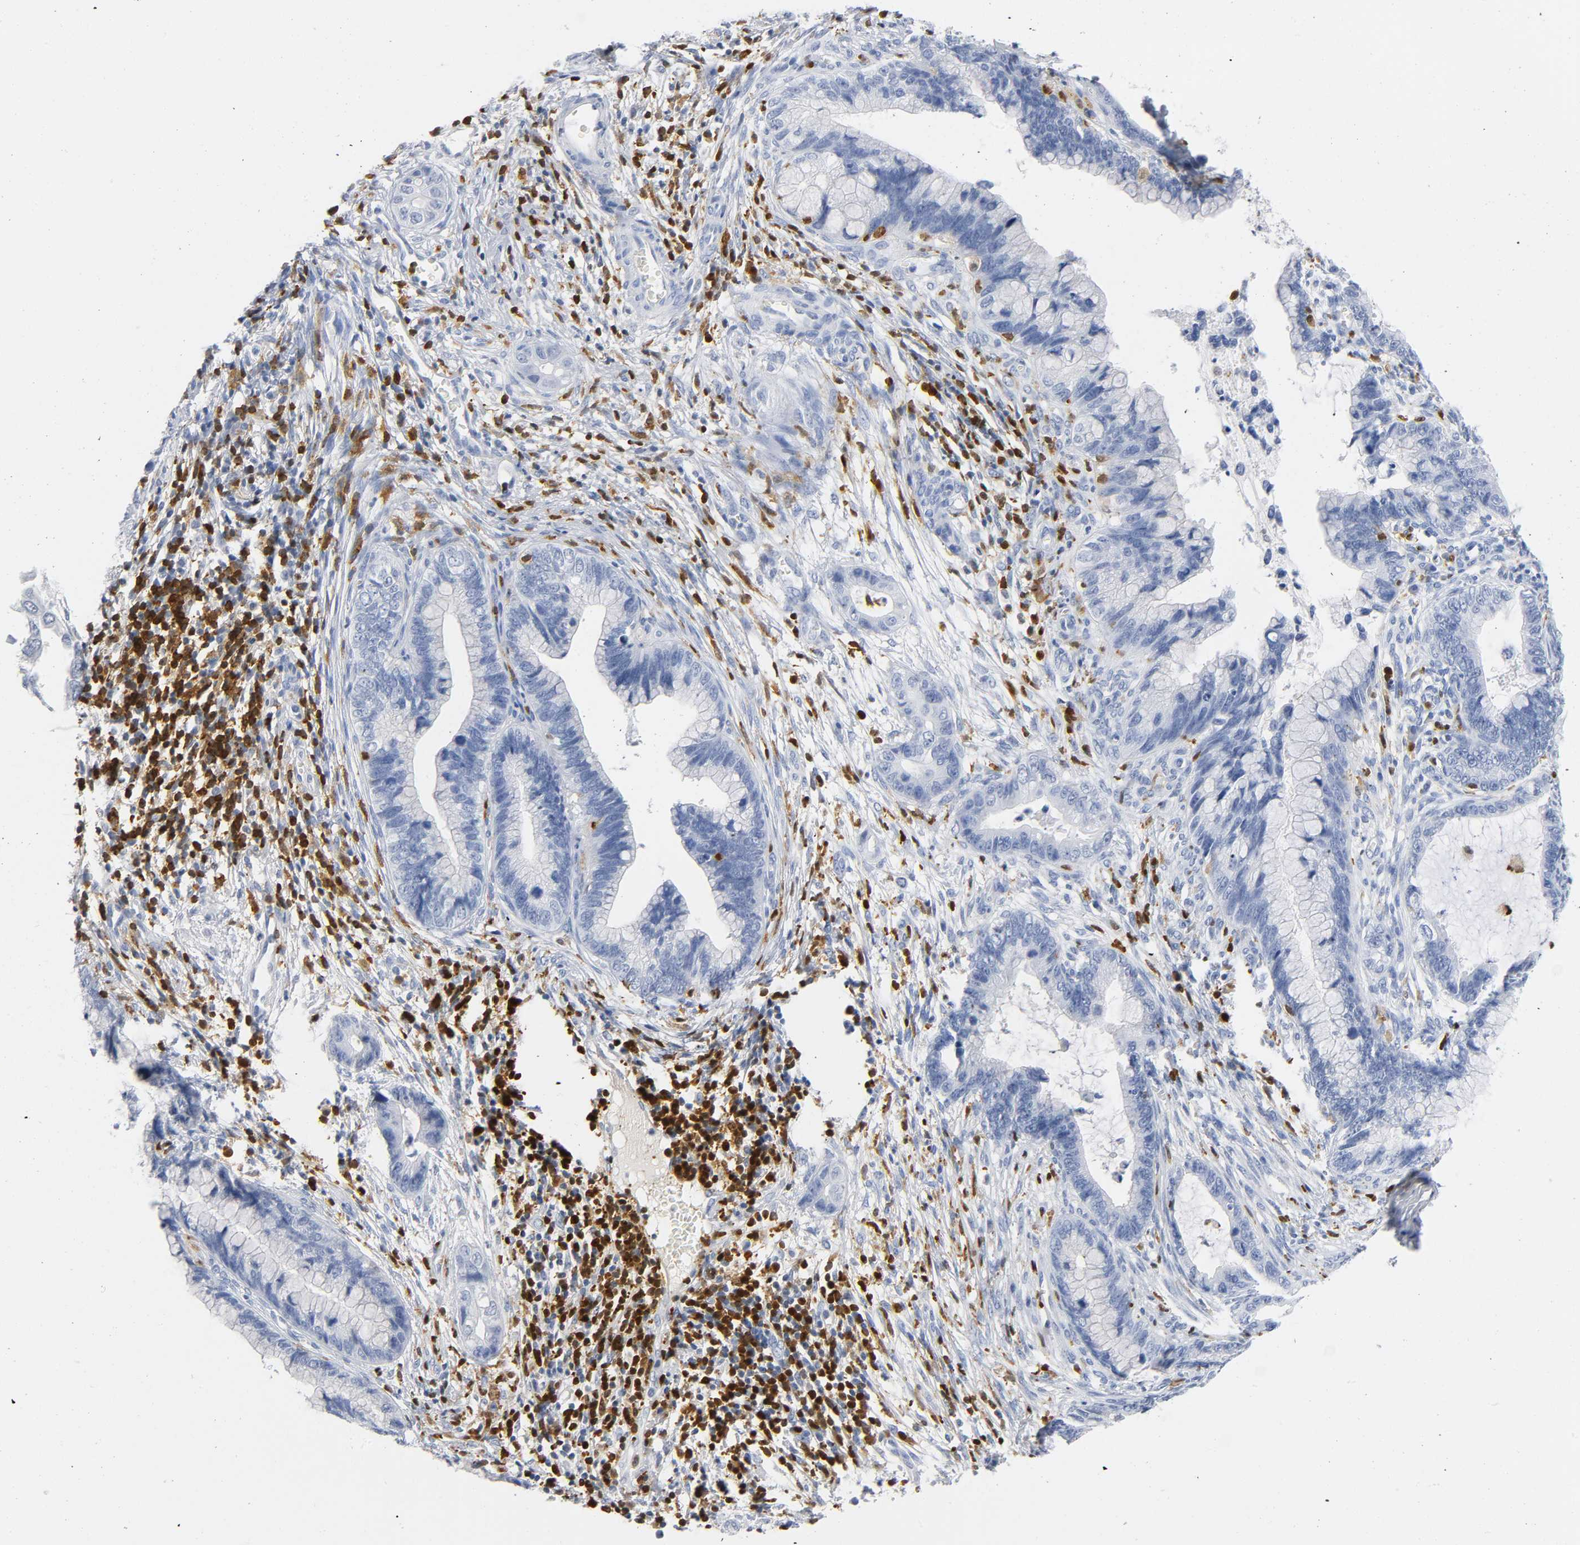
{"staining": {"intensity": "negative", "quantity": "none", "location": "none"}, "tissue": "cervical cancer", "cell_type": "Tumor cells", "image_type": "cancer", "snomed": [{"axis": "morphology", "description": "Adenocarcinoma, NOS"}, {"axis": "topography", "description": "Cervix"}], "caption": "DAB (3,3'-diaminobenzidine) immunohistochemical staining of human adenocarcinoma (cervical) demonstrates no significant positivity in tumor cells.", "gene": "DOK2", "patient": {"sex": "female", "age": 44}}